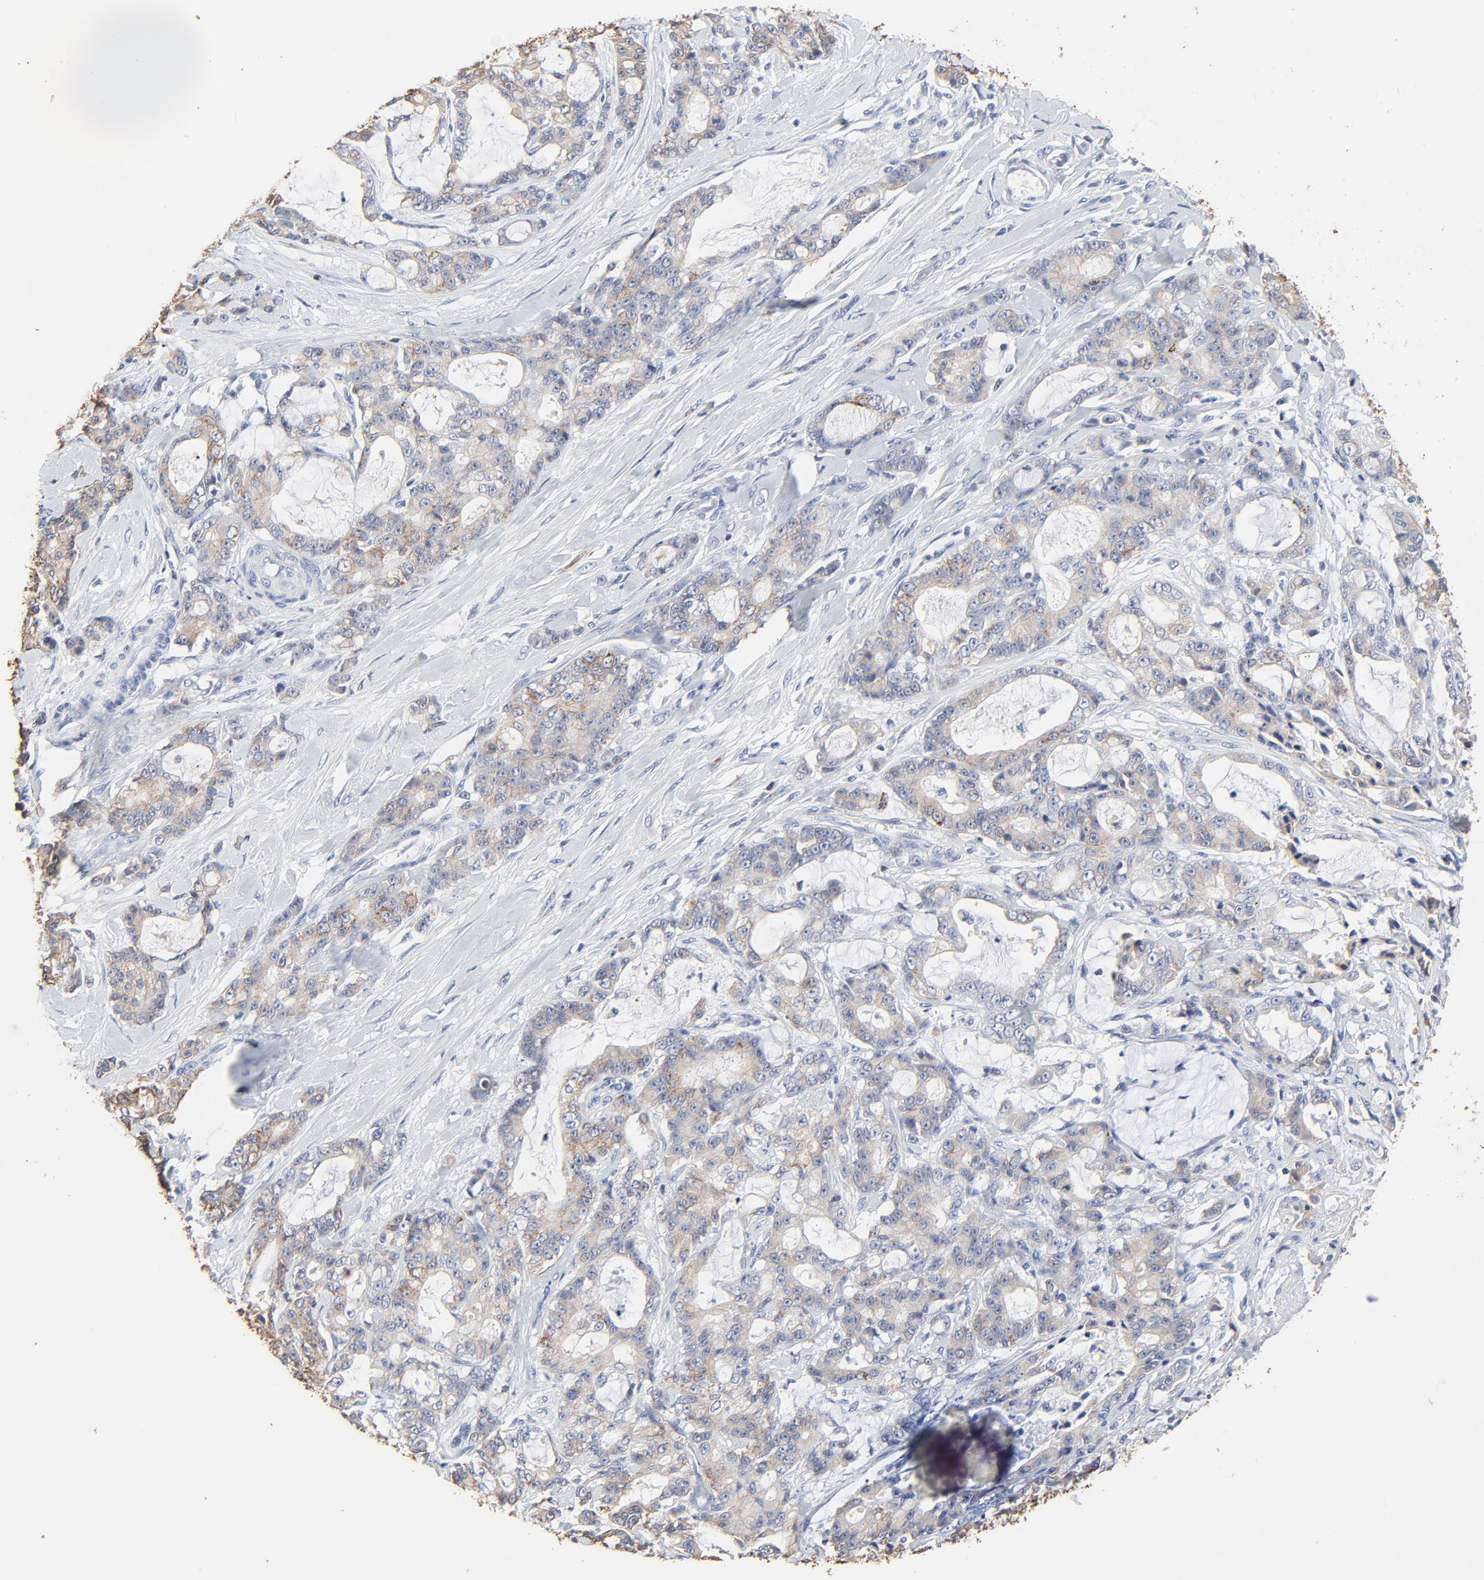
{"staining": {"intensity": "weak", "quantity": "25%-75%", "location": "cytoplasmic/membranous"}, "tissue": "pancreatic cancer", "cell_type": "Tumor cells", "image_type": "cancer", "snomed": [{"axis": "morphology", "description": "Adenocarcinoma, NOS"}, {"axis": "topography", "description": "Pancreas"}], "caption": "Weak cytoplasmic/membranous protein staining is seen in approximately 25%-75% of tumor cells in pancreatic cancer.", "gene": "LNX1", "patient": {"sex": "female", "age": 73}}